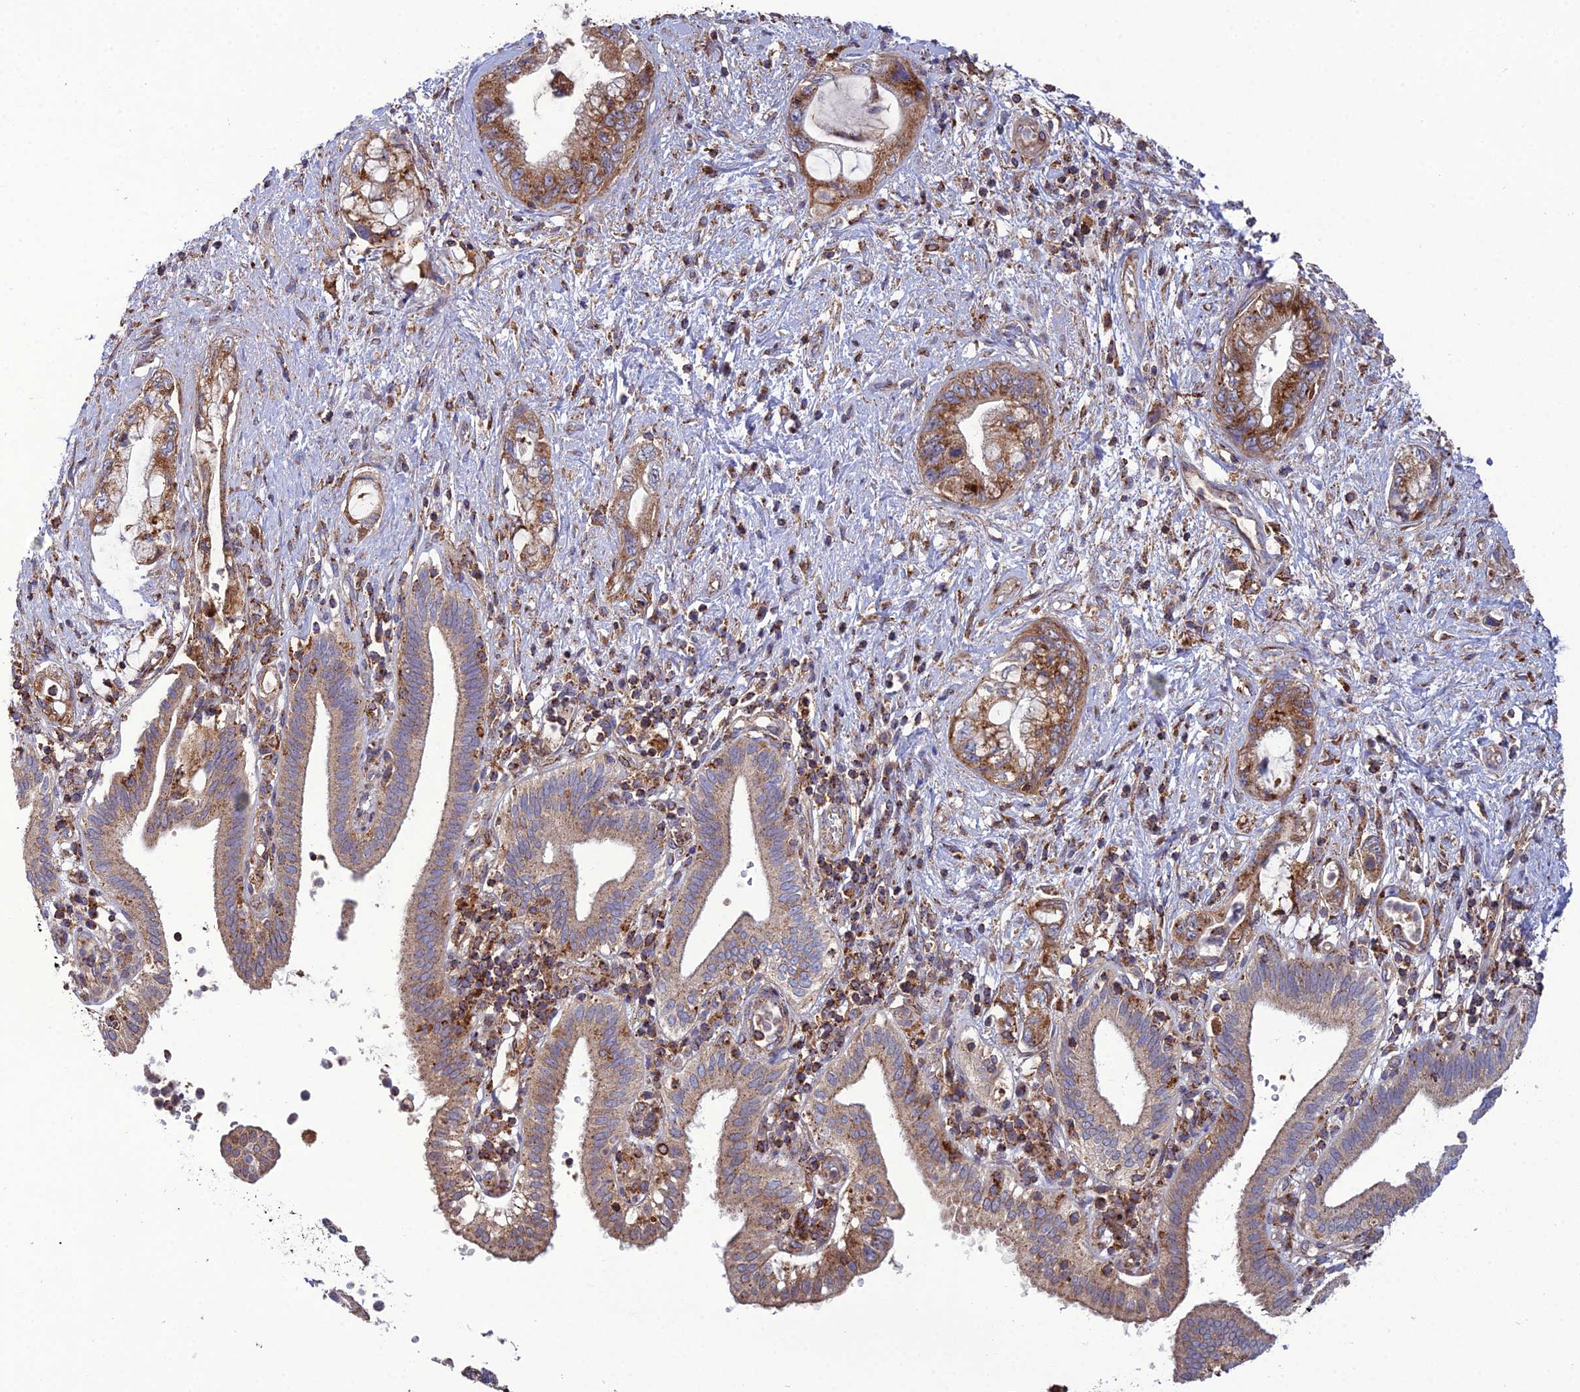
{"staining": {"intensity": "moderate", "quantity": ">75%", "location": "cytoplasmic/membranous"}, "tissue": "pancreatic cancer", "cell_type": "Tumor cells", "image_type": "cancer", "snomed": [{"axis": "morphology", "description": "Adenocarcinoma, NOS"}, {"axis": "topography", "description": "Pancreas"}], "caption": "There is medium levels of moderate cytoplasmic/membranous positivity in tumor cells of pancreatic adenocarcinoma, as demonstrated by immunohistochemical staining (brown color).", "gene": "LNPEP", "patient": {"sex": "female", "age": 73}}